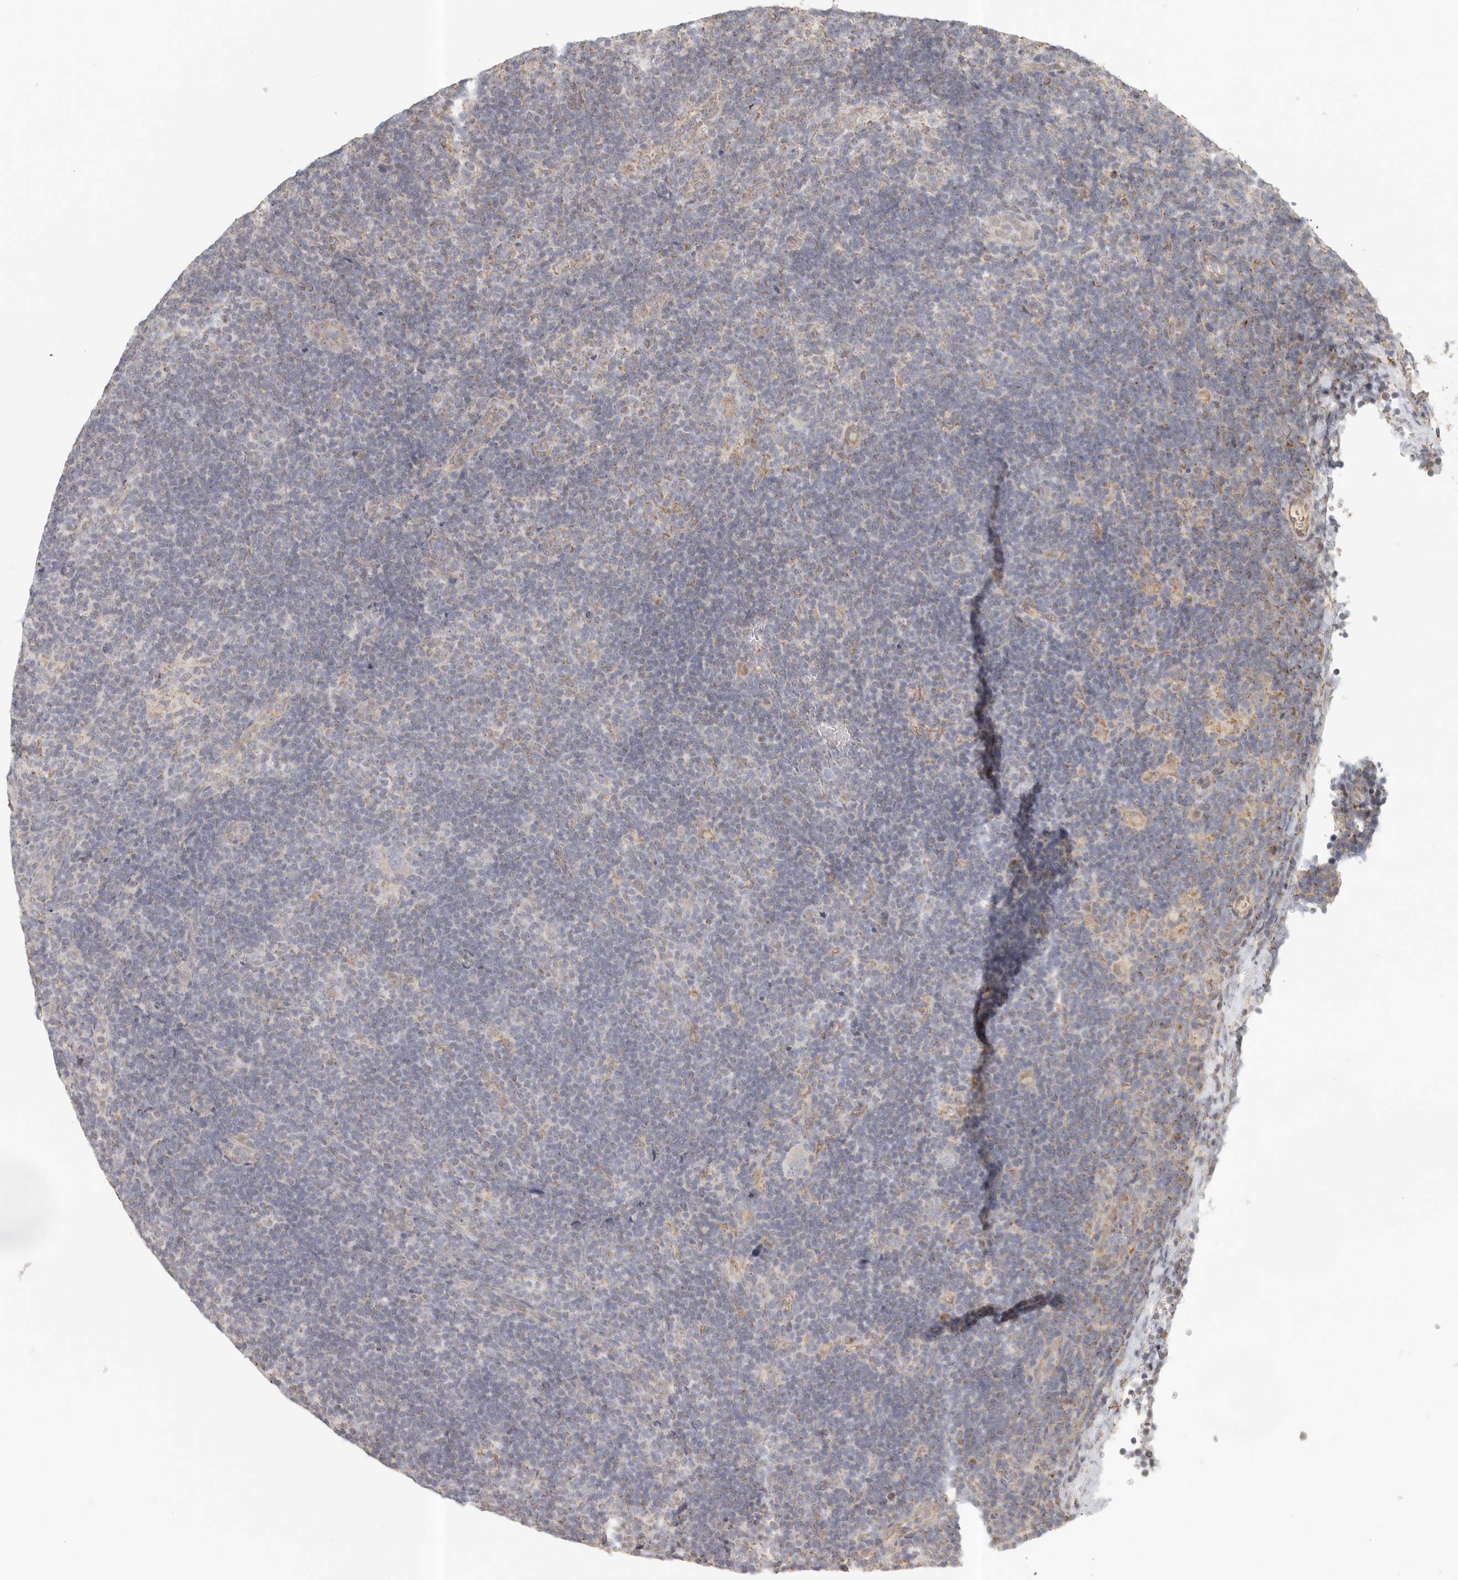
{"staining": {"intensity": "negative", "quantity": "none", "location": "none"}, "tissue": "lymphoma", "cell_type": "Tumor cells", "image_type": "cancer", "snomed": [{"axis": "morphology", "description": "Hodgkin's disease, NOS"}, {"axis": "topography", "description": "Lymph node"}], "caption": "Protein analysis of Hodgkin's disease exhibits no significant expression in tumor cells. The staining is performed using DAB brown chromogen with nuclei counter-stained in using hematoxylin.", "gene": "KDF1", "patient": {"sex": "female", "age": 57}}